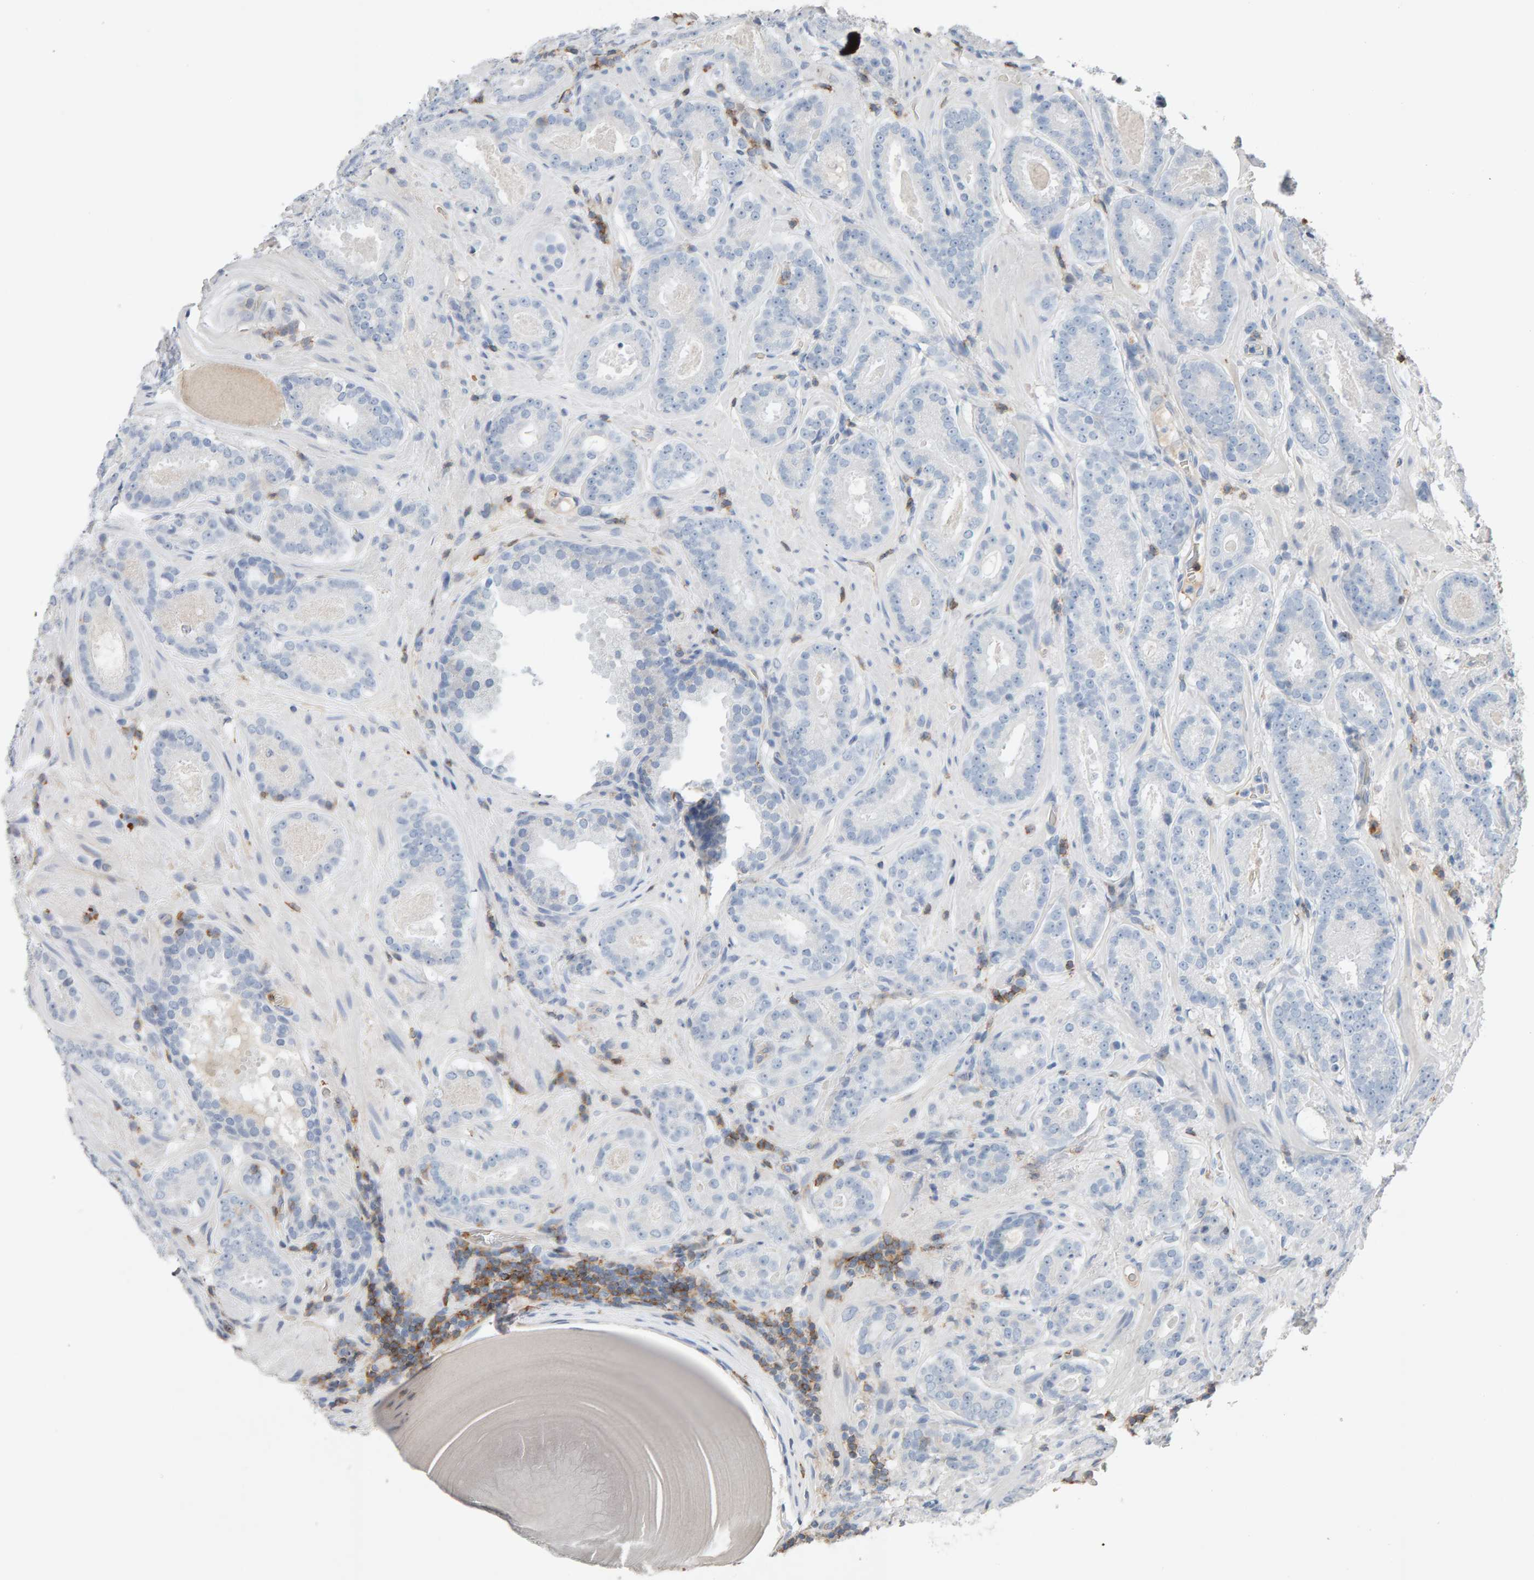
{"staining": {"intensity": "negative", "quantity": "none", "location": "none"}, "tissue": "prostate cancer", "cell_type": "Tumor cells", "image_type": "cancer", "snomed": [{"axis": "morphology", "description": "Adenocarcinoma, Low grade"}, {"axis": "topography", "description": "Prostate"}], "caption": "Immunohistochemistry of human prostate cancer exhibits no staining in tumor cells.", "gene": "FYN", "patient": {"sex": "male", "age": 69}}